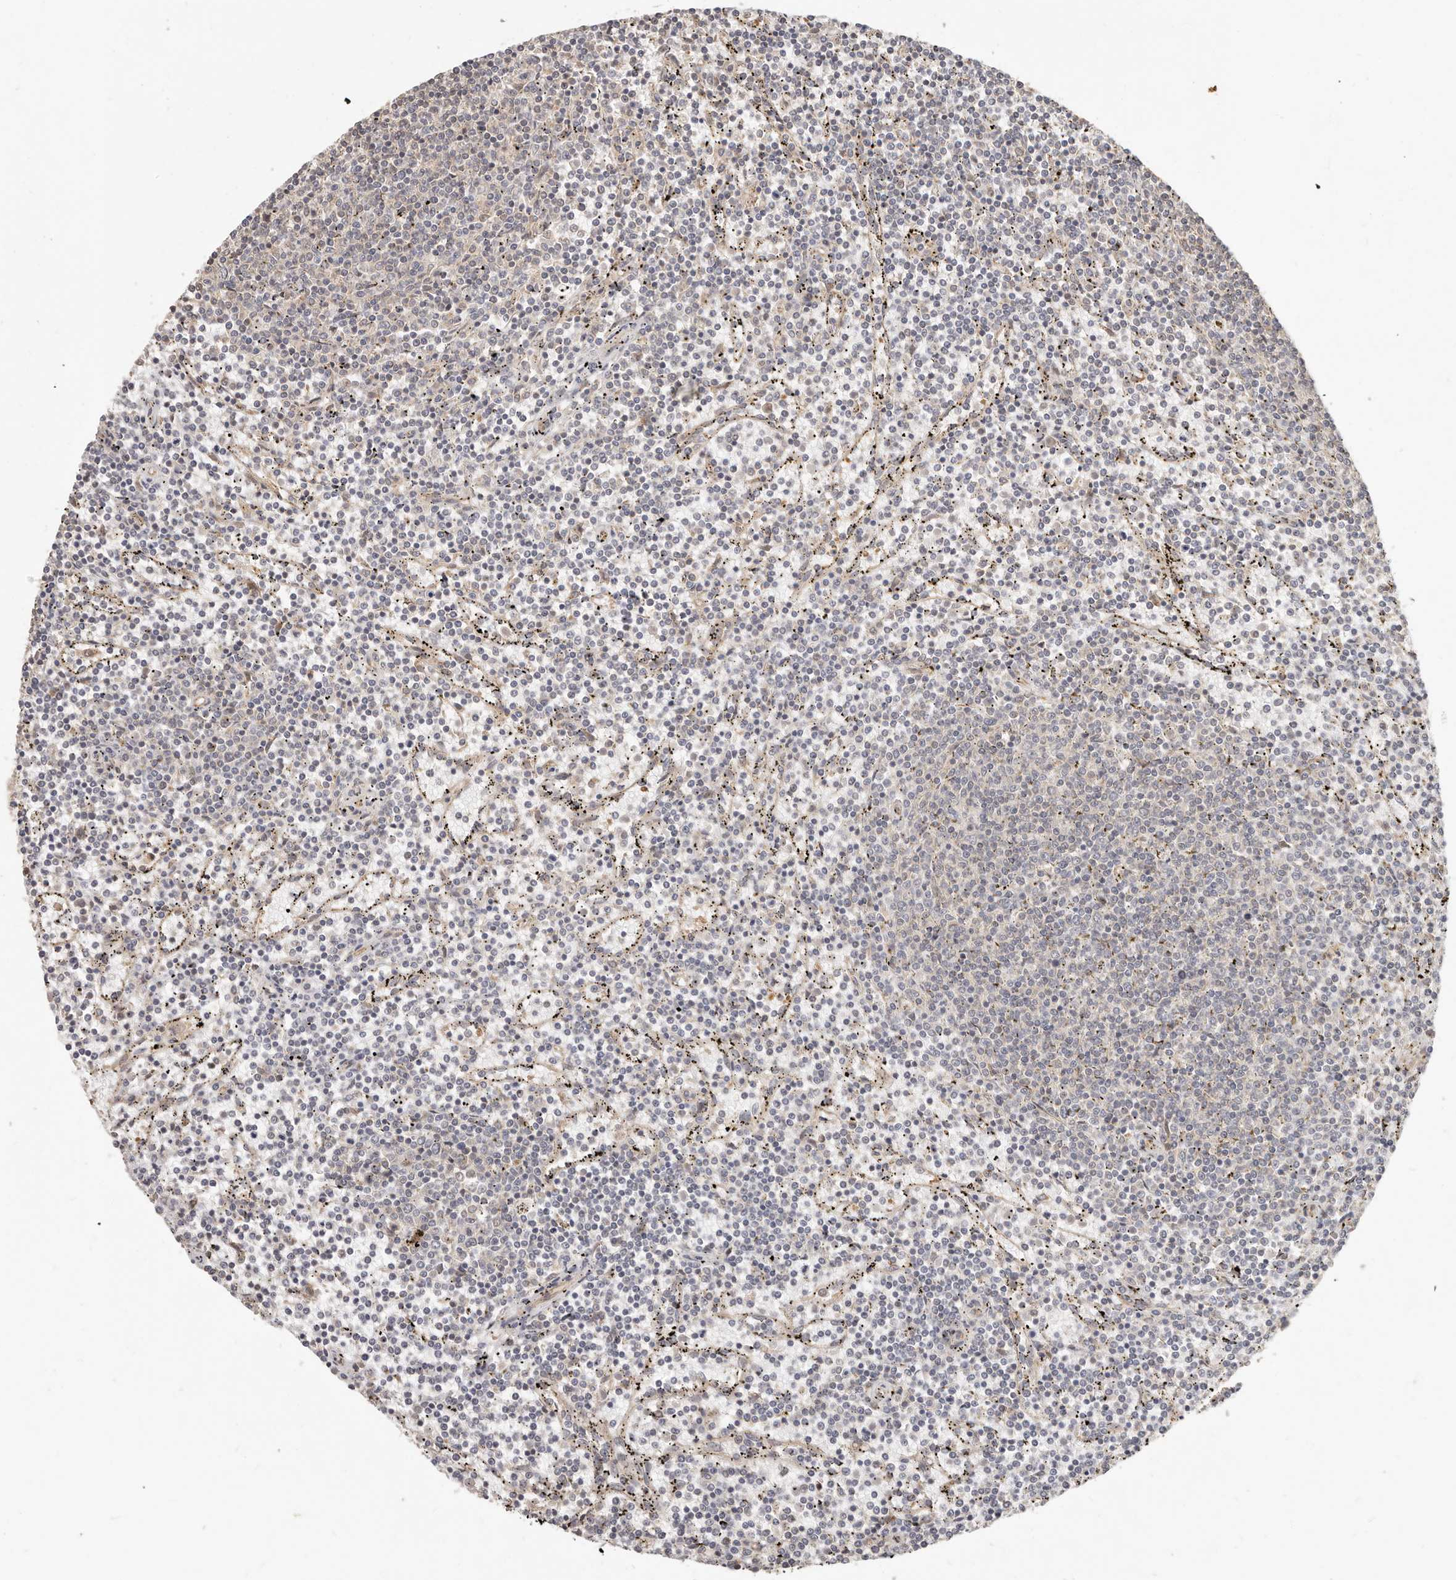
{"staining": {"intensity": "negative", "quantity": "none", "location": "none"}, "tissue": "lymphoma", "cell_type": "Tumor cells", "image_type": "cancer", "snomed": [{"axis": "morphology", "description": "Malignant lymphoma, non-Hodgkin's type, Low grade"}, {"axis": "topography", "description": "Spleen"}], "caption": "Malignant lymphoma, non-Hodgkin's type (low-grade) was stained to show a protein in brown. There is no significant expression in tumor cells.", "gene": "MTFR2", "patient": {"sex": "female", "age": 50}}